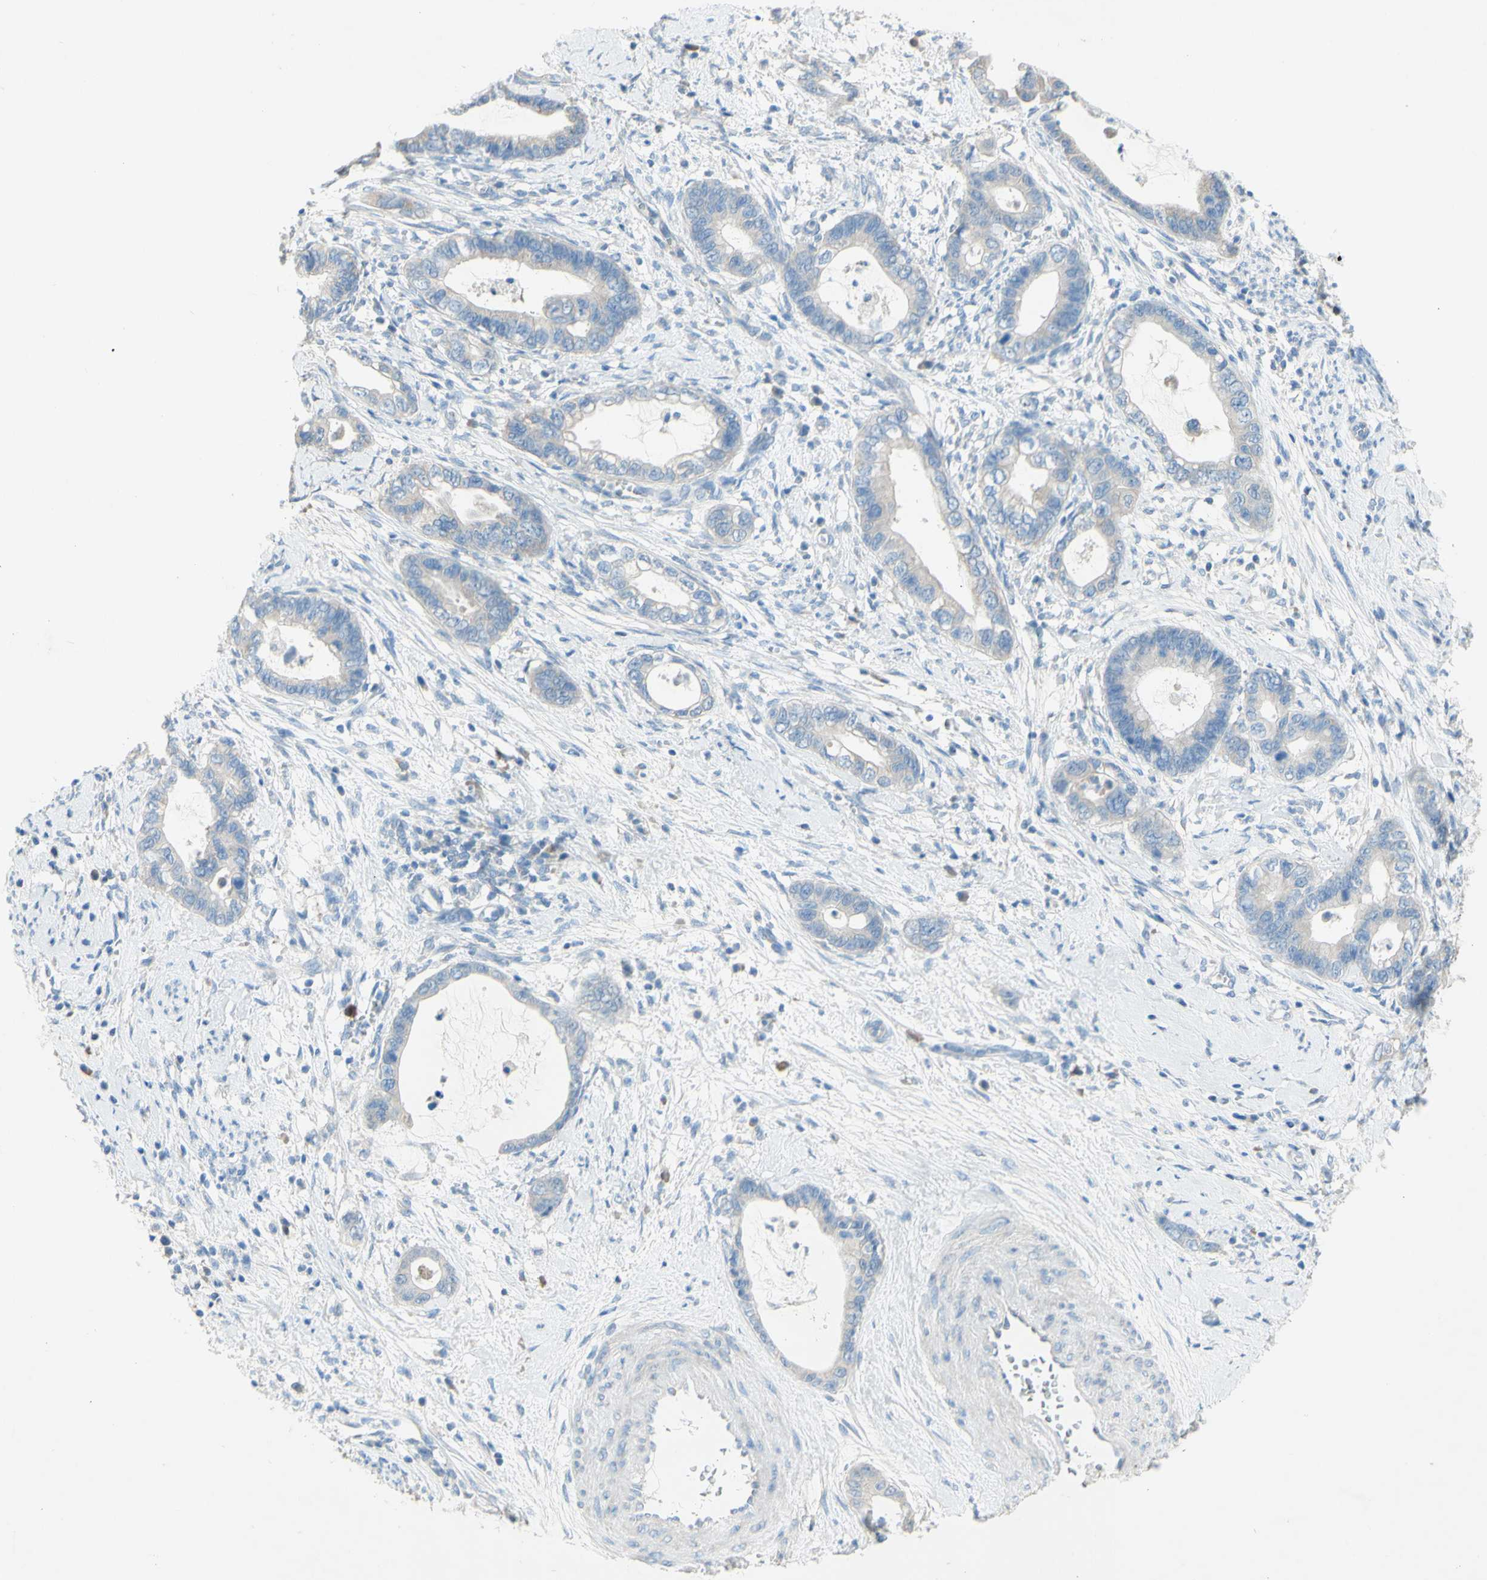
{"staining": {"intensity": "negative", "quantity": "none", "location": "none"}, "tissue": "cervical cancer", "cell_type": "Tumor cells", "image_type": "cancer", "snomed": [{"axis": "morphology", "description": "Adenocarcinoma, NOS"}, {"axis": "topography", "description": "Cervix"}], "caption": "Immunohistochemistry histopathology image of cervical cancer stained for a protein (brown), which exhibits no expression in tumor cells.", "gene": "ACADL", "patient": {"sex": "female", "age": 44}}